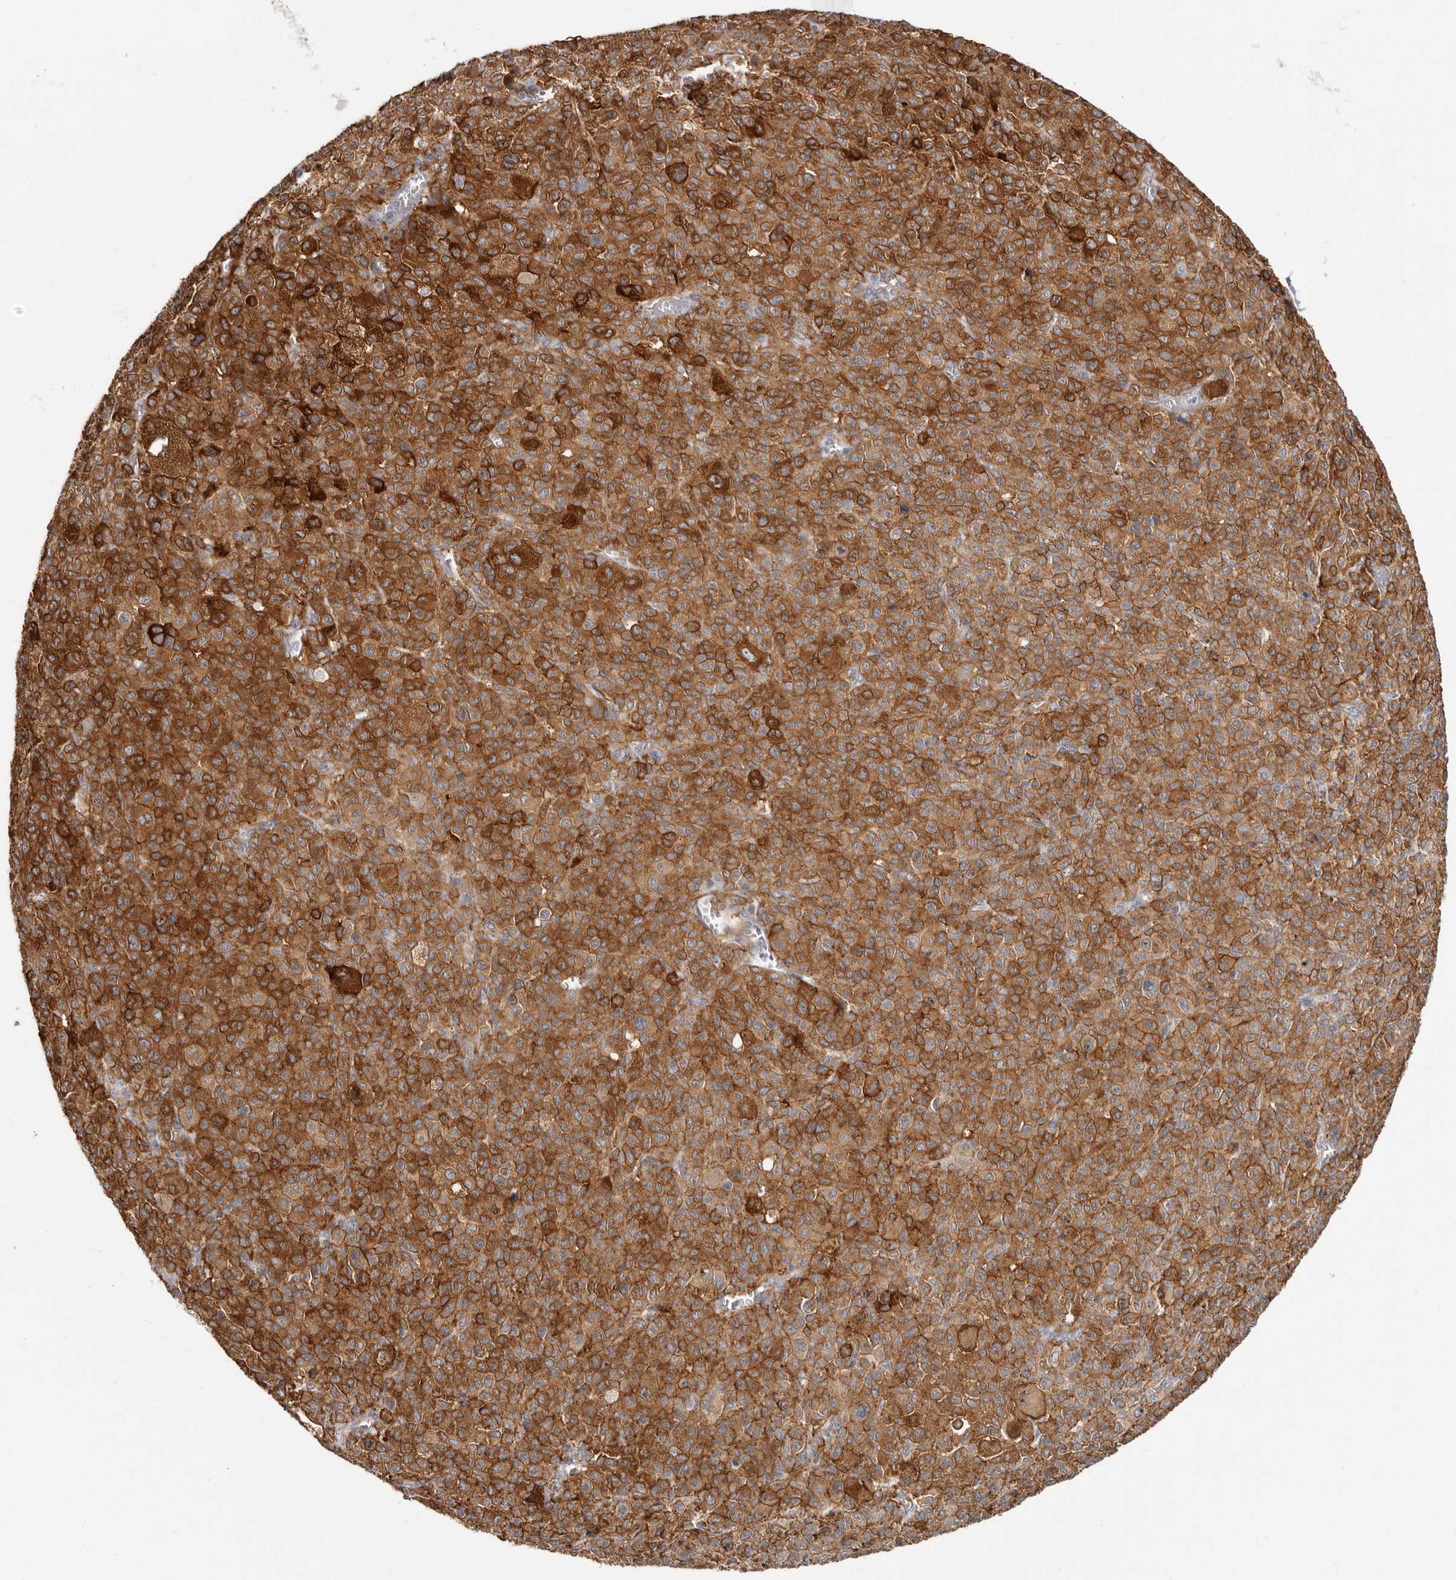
{"staining": {"intensity": "strong", "quantity": "25%-75%", "location": "cytoplasmic/membranous"}, "tissue": "melanoma", "cell_type": "Tumor cells", "image_type": "cancer", "snomed": [{"axis": "morphology", "description": "Malignant melanoma, Metastatic site"}, {"axis": "topography", "description": "Skin"}], "caption": "A micrograph of human melanoma stained for a protein demonstrates strong cytoplasmic/membranous brown staining in tumor cells. The protein is stained brown, and the nuclei are stained in blue (DAB (3,3'-diaminobenzidine) IHC with brightfield microscopy, high magnification).", "gene": "SZT2", "patient": {"sex": "female", "age": 74}}